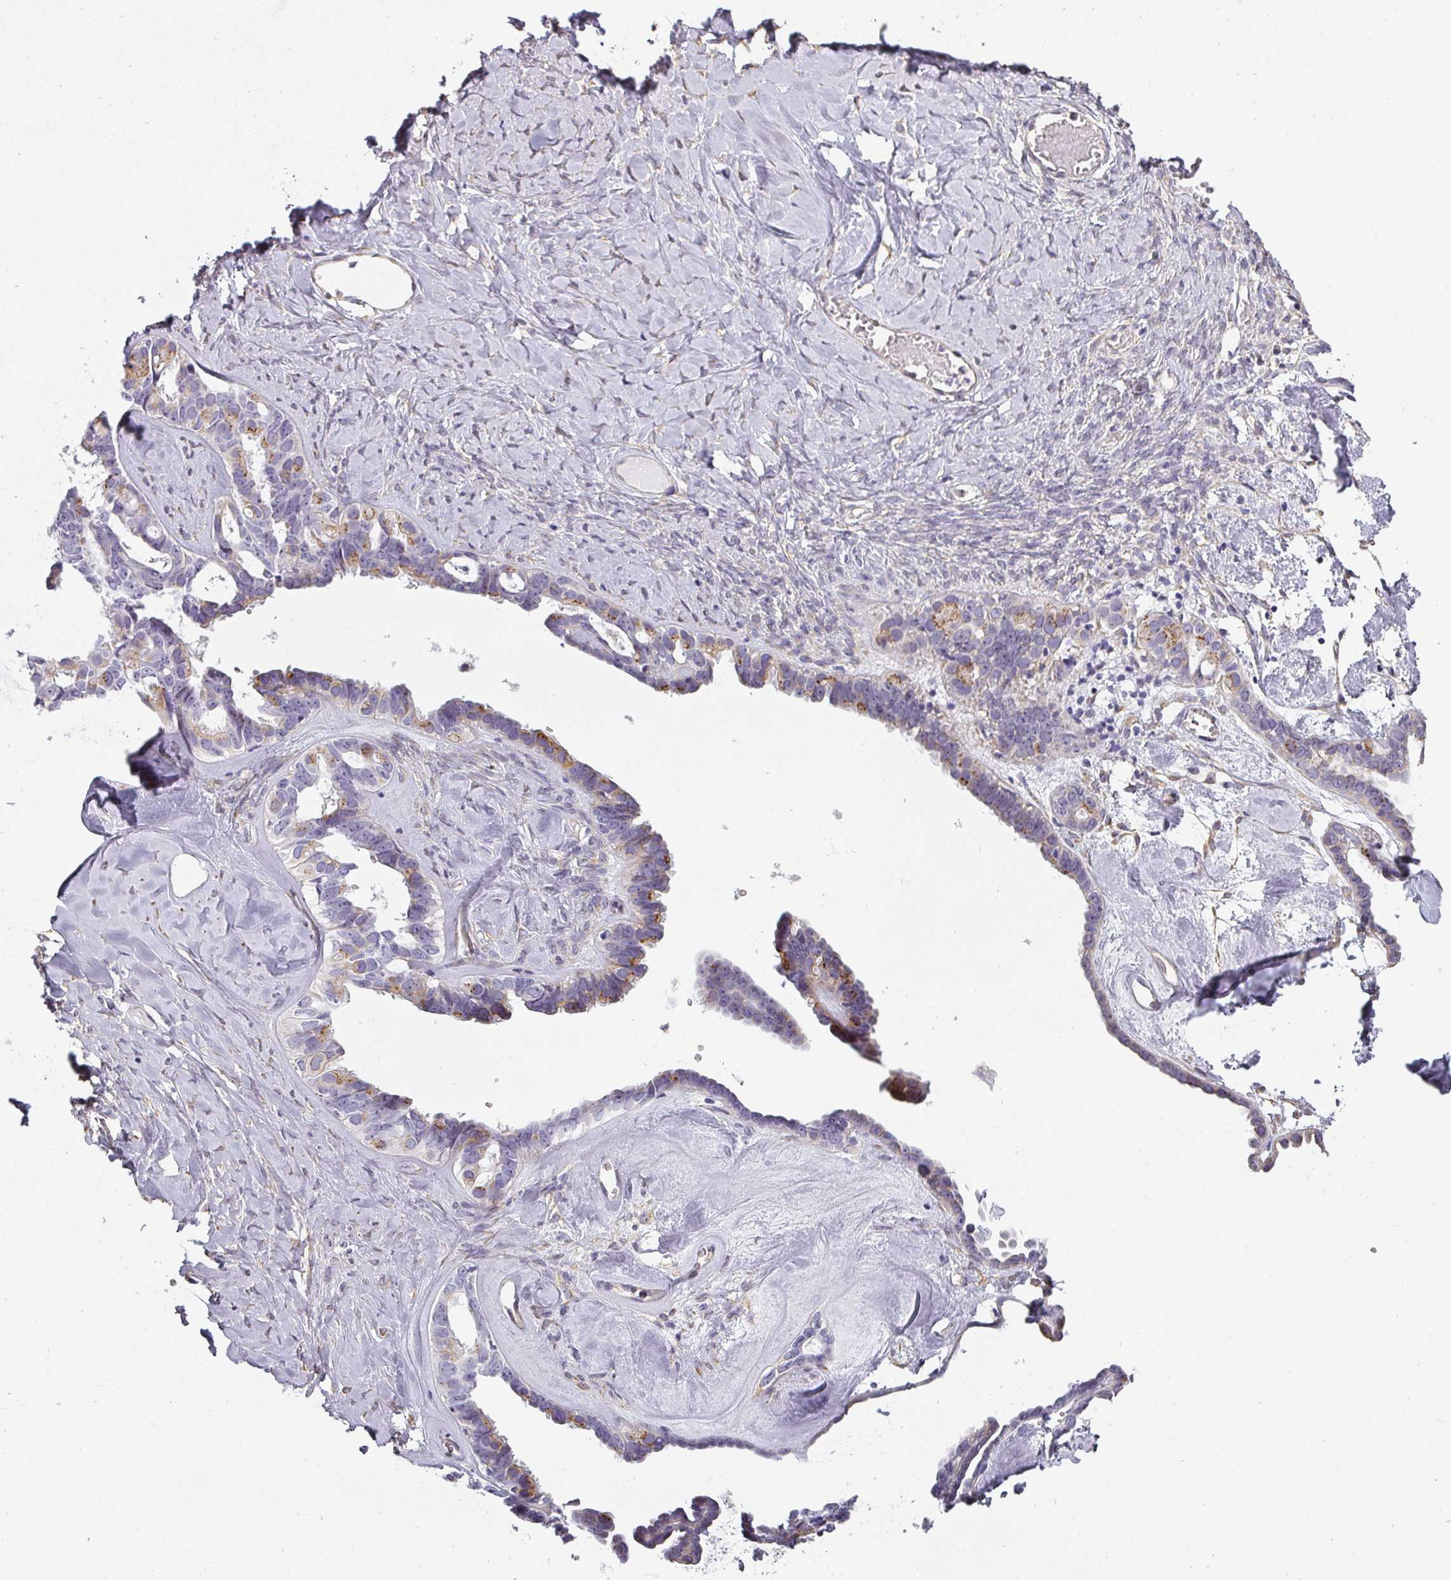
{"staining": {"intensity": "moderate", "quantity": "<25%", "location": "cytoplasmic/membranous"}, "tissue": "ovarian cancer", "cell_type": "Tumor cells", "image_type": "cancer", "snomed": [{"axis": "morphology", "description": "Cystadenocarcinoma, serous, NOS"}, {"axis": "topography", "description": "Ovary"}], "caption": "Immunohistochemical staining of human ovarian cancer displays low levels of moderate cytoplasmic/membranous protein positivity in approximately <25% of tumor cells.", "gene": "ATP8B2", "patient": {"sex": "female", "age": 69}}